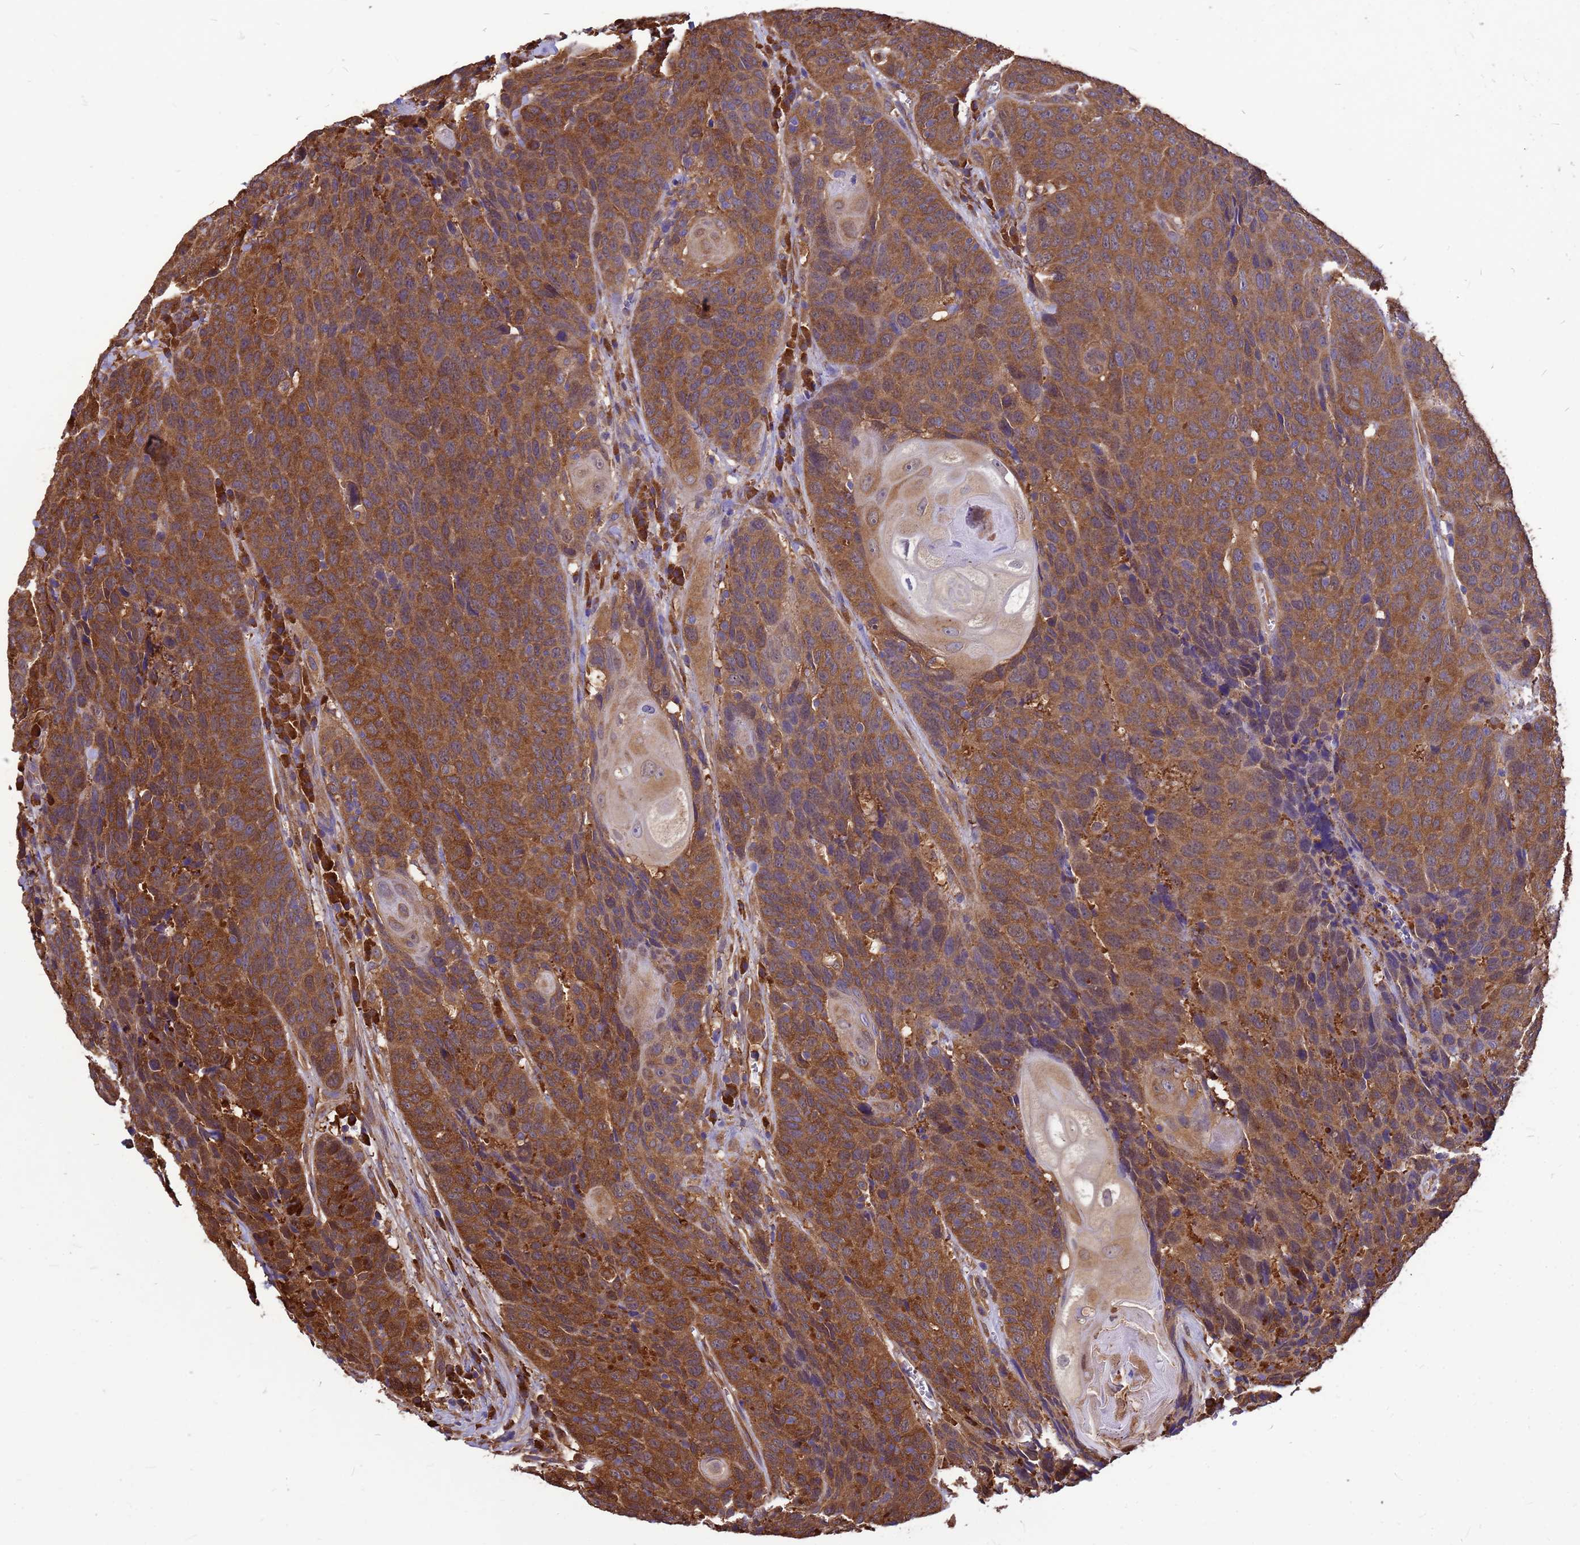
{"staining": {"intensity": "moderate", "quantity": ">75%", "location": "cytoplasmic/membranous"}, "tissue": "head and neck cancer", "cell_type": "Tumor cells", "image_type": "cancer", "snomed": [{"axis": "morphology", "description": "Squamous cell carcinoma, NOS"}, {"axis": "topography", "description": "Head-Neck"}], "caption": "Immunohistochemical staining of human head and neck cancer (squamous cell carcinoma) demonstrates moderate cytoplasmic/membranous protein expression in approximately >75% of tumor cells. The protein is shown in brown color, while the nuclei are stained blue.", "gene": "GID4", "patient": {"sex": "male", "age": 66}}